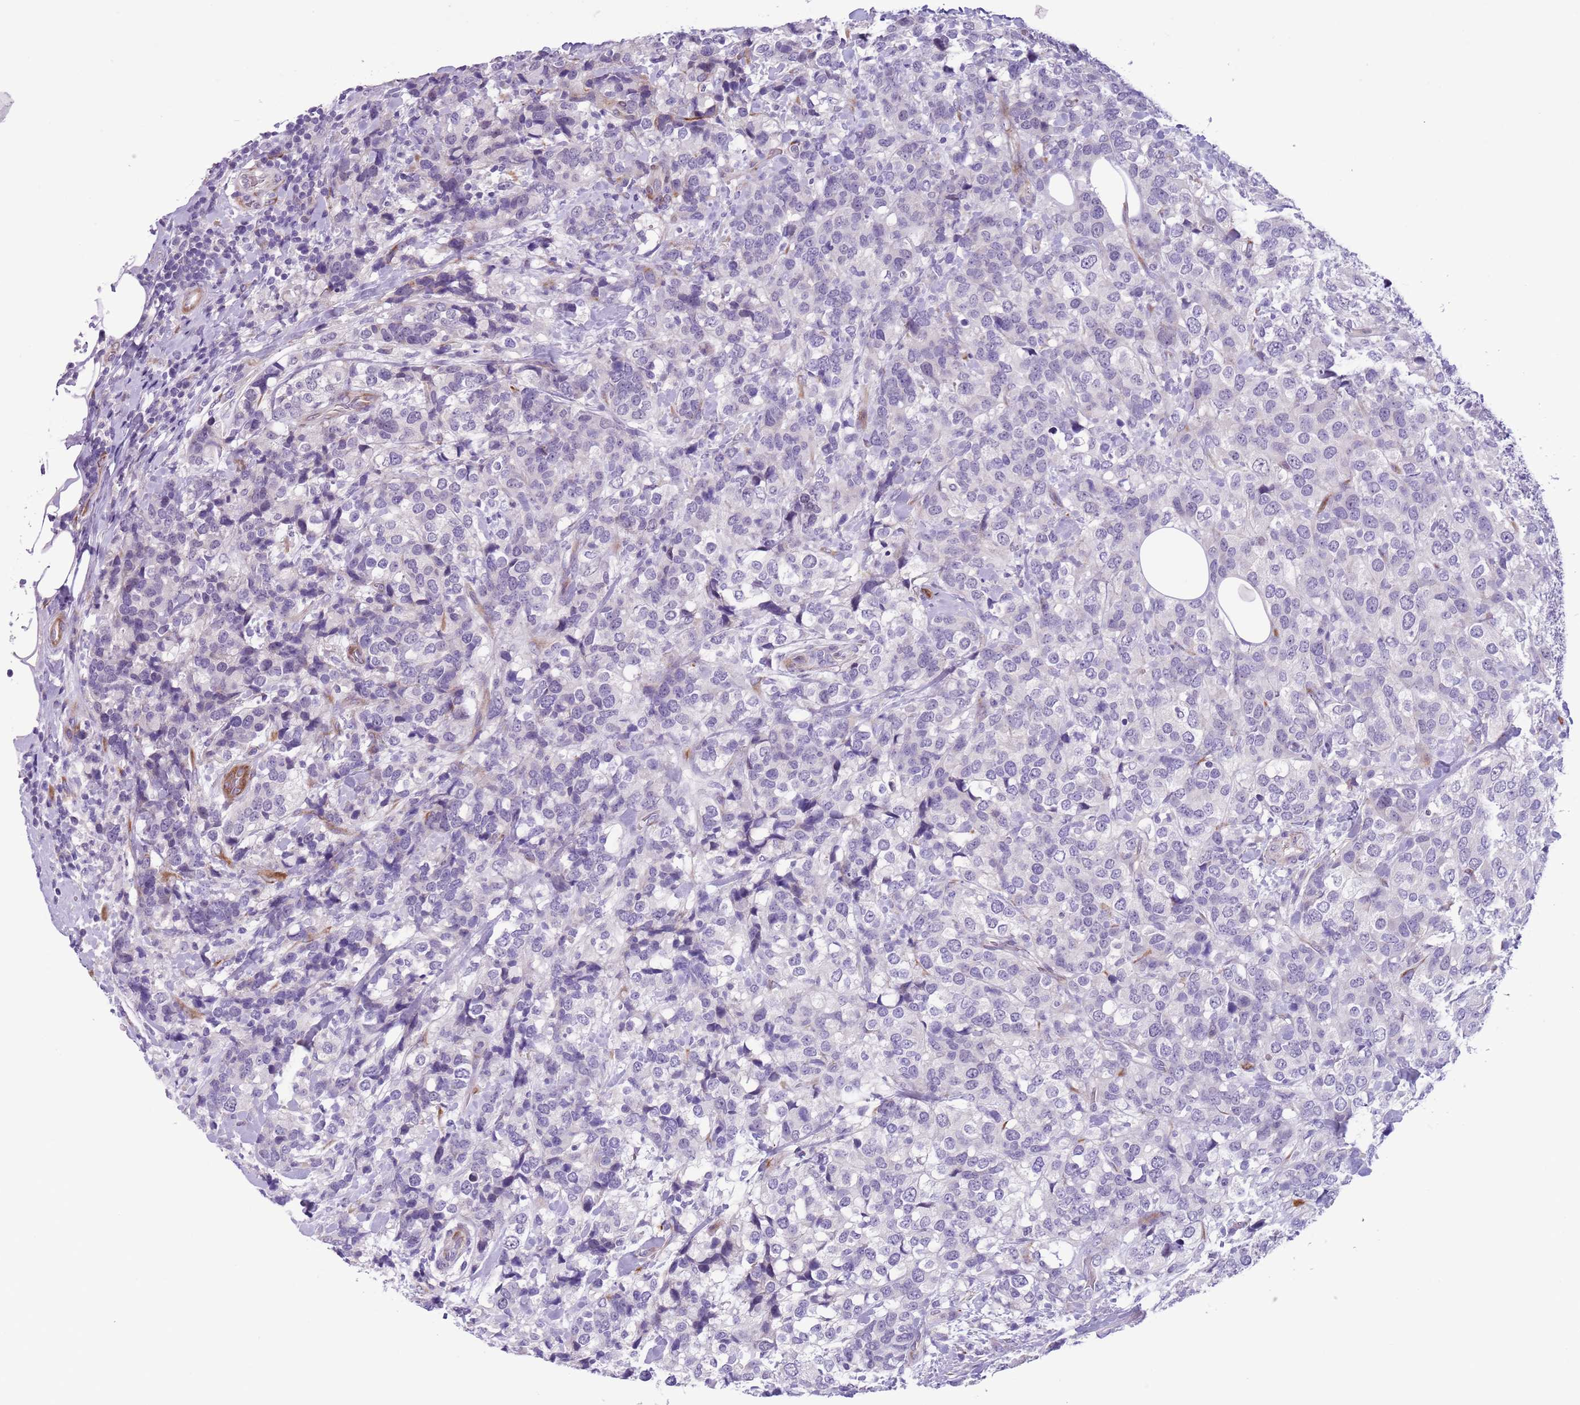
{"staining": {"intensity": "negative", "quantity": "none", "location": "none"}, "tissue": "breast cancer", "cell_type": "Tumor cells", "image_type": "cancer", "snomed": [{"axis": "morphology", "description": "Lobular carcinoma"}, {"axis": "topography", "description": "Breast"}], "caption": "Immunohistochemistry (IHC) photomicrograph of neoplastic tissue: human breast cancer stained with DAB (3,3'-diaminobenzidine) shows no significant protein staining in tumor cells.", "gene": "MRPL32", "patient": {"sex": "female", "age": 59}}